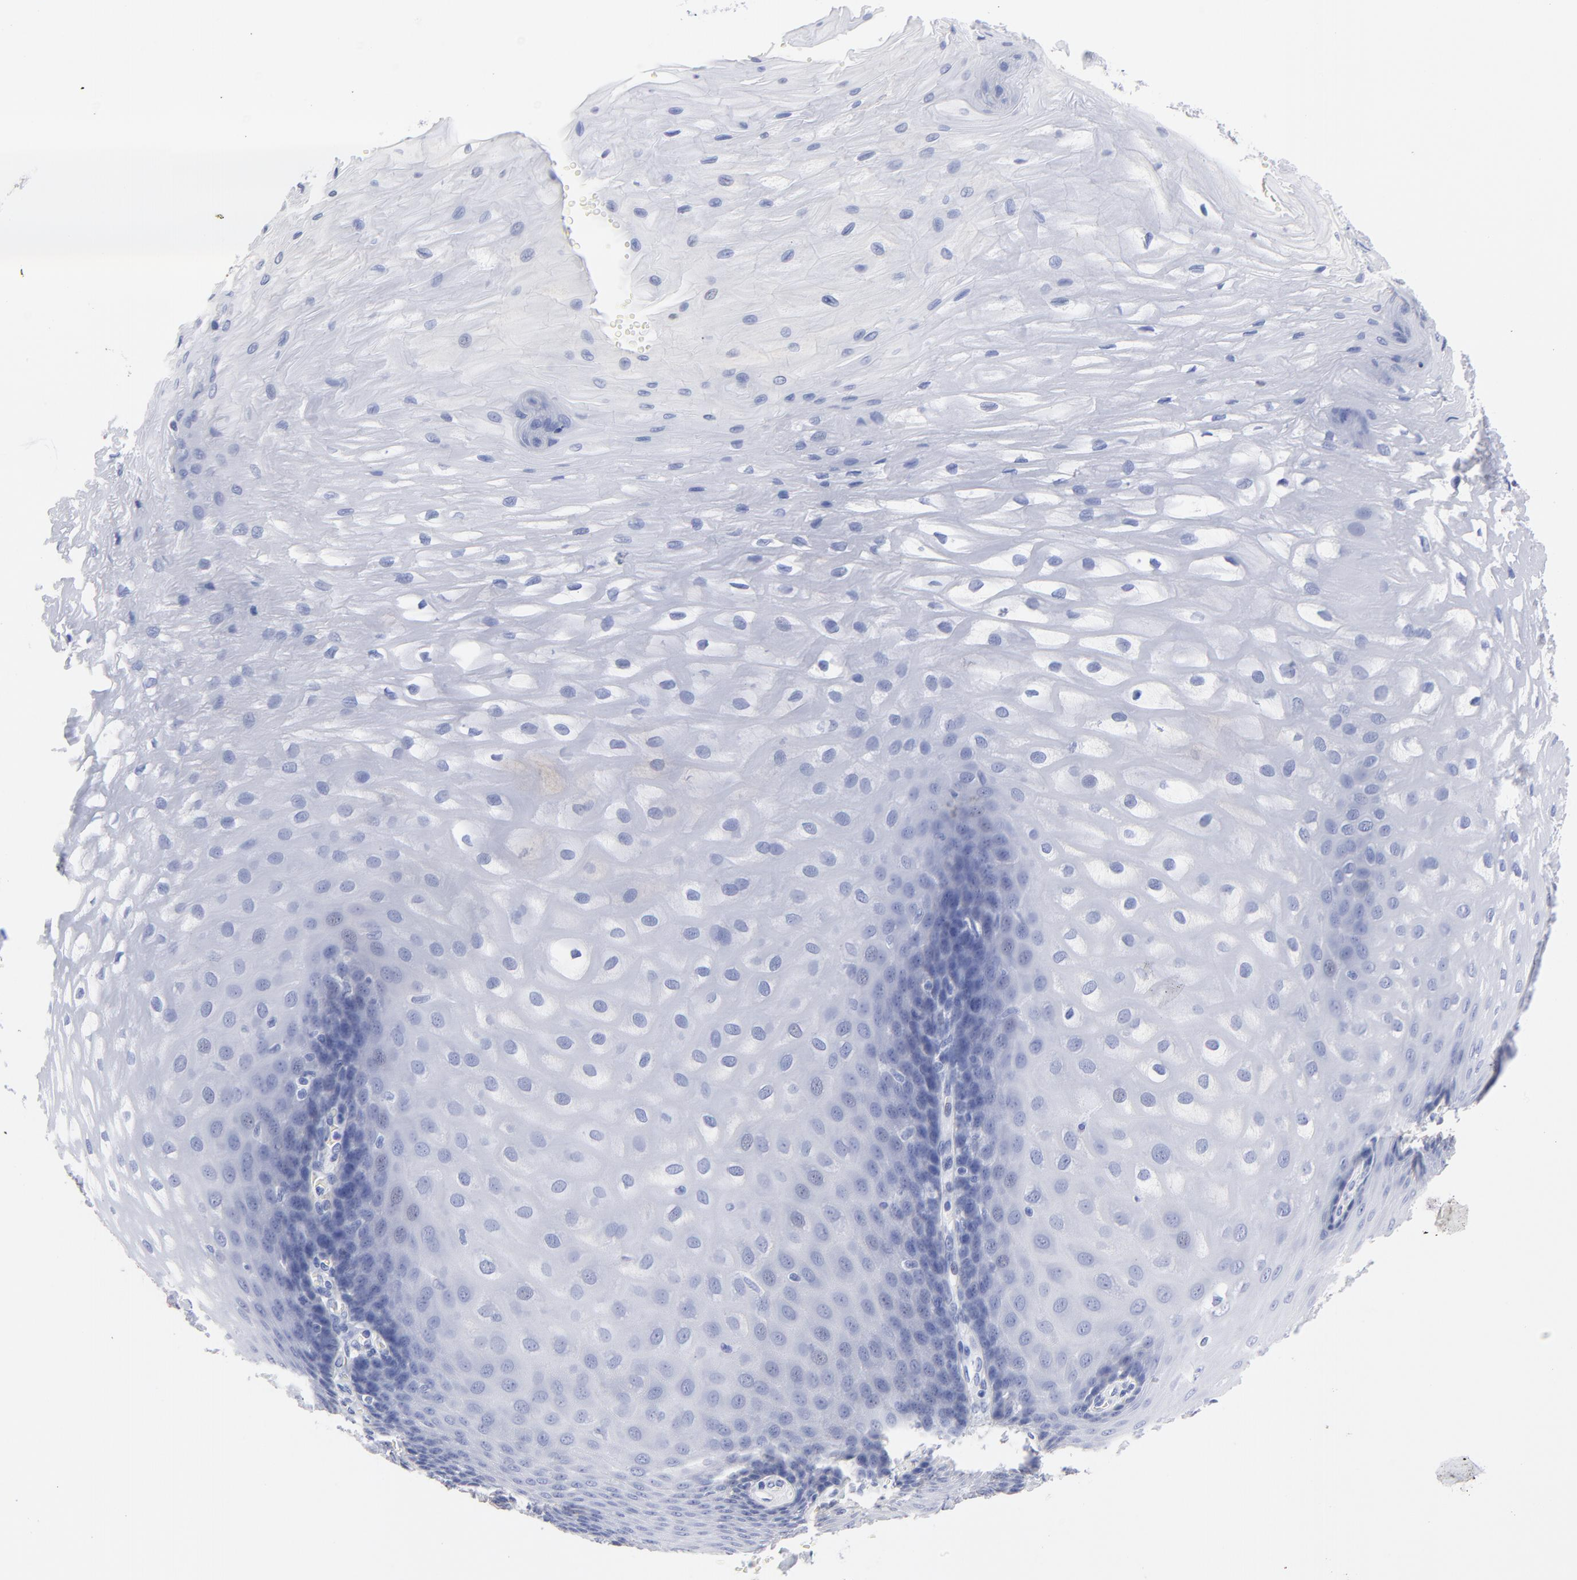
{"staining": {"intensity": "negative", "quantity": "none", "location": "none"}, "tissue": "esophagus", "cell_type": "Squamous epithelial cells", "image_type": "normal", "snomed": [{"axis": "morphology", "description": "Normal tissue, NOS"}, {"axis": "morphology", "description": "Adenocarcinoma, NOS"}, {"axis": "topography", "description": "Esophagus"}, {"axis": "topography", "description": "Stomach"}], "caption": "The histopathology image demonstrates no significant staining in squamous epithelial cells of esophagus.", "gene": "ACY1", "patient": {"sex": "male", "age": 62}}